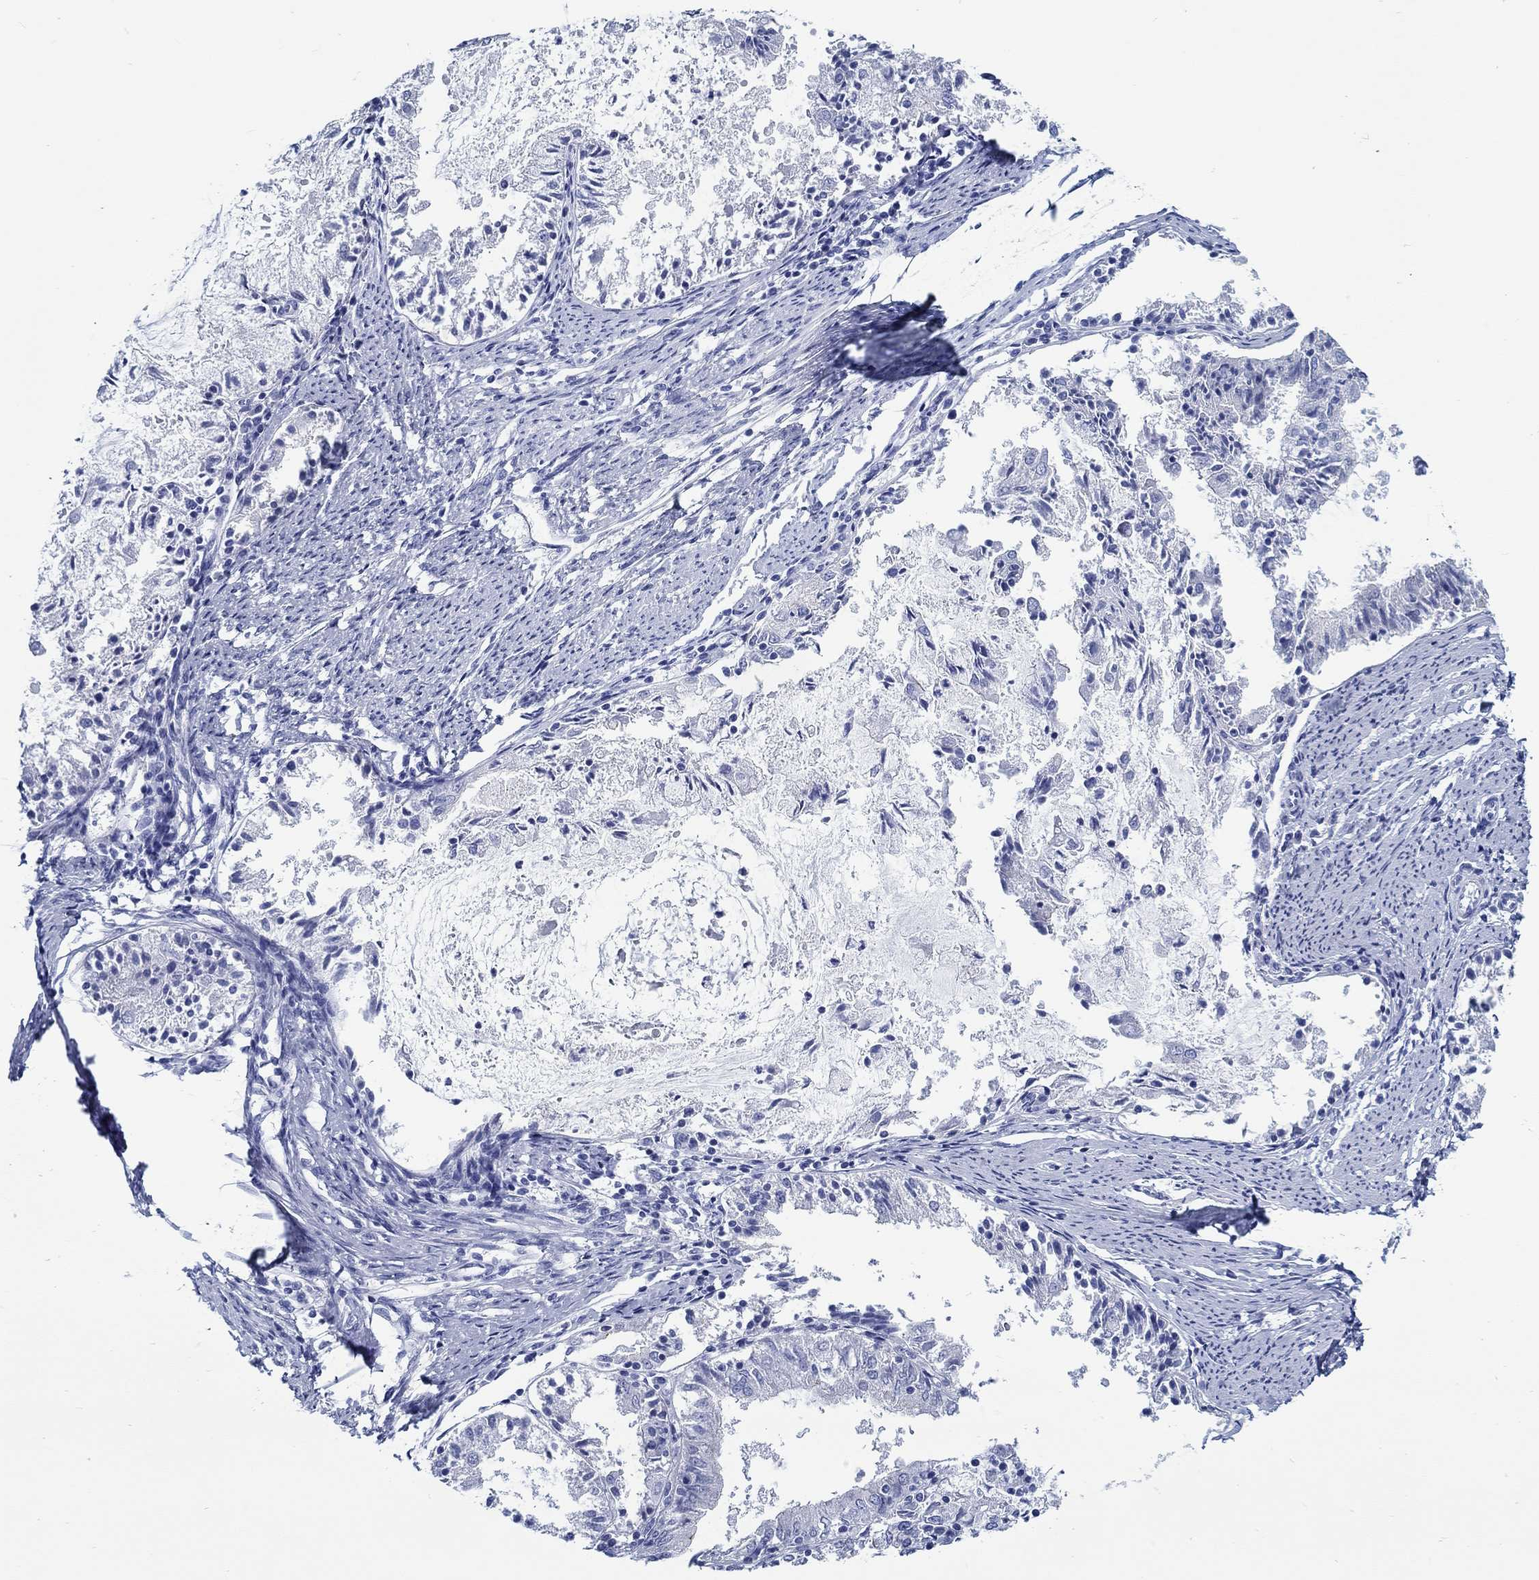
{"staining": {"intensity": "negative", "quantity": "none", "location": "none"}, "tissue": "endometrial cancer", "cell_type": "Tumor cells", "image_type": "cancer", "snomed": [{"axis": "morphology", "description": "Adenocarcinoma, NOS"}, {"axis": "topography", "description": "Endometrium"}], "caption": "This image is of endometrial adenocarcinoma stained with immunohistochemistry to label a protein in brown with the nuclei are counter-stained blue. There is no expression in tumor cells.", "gene": "RD3L", "patient": {"sex": "female", "age": 57}}